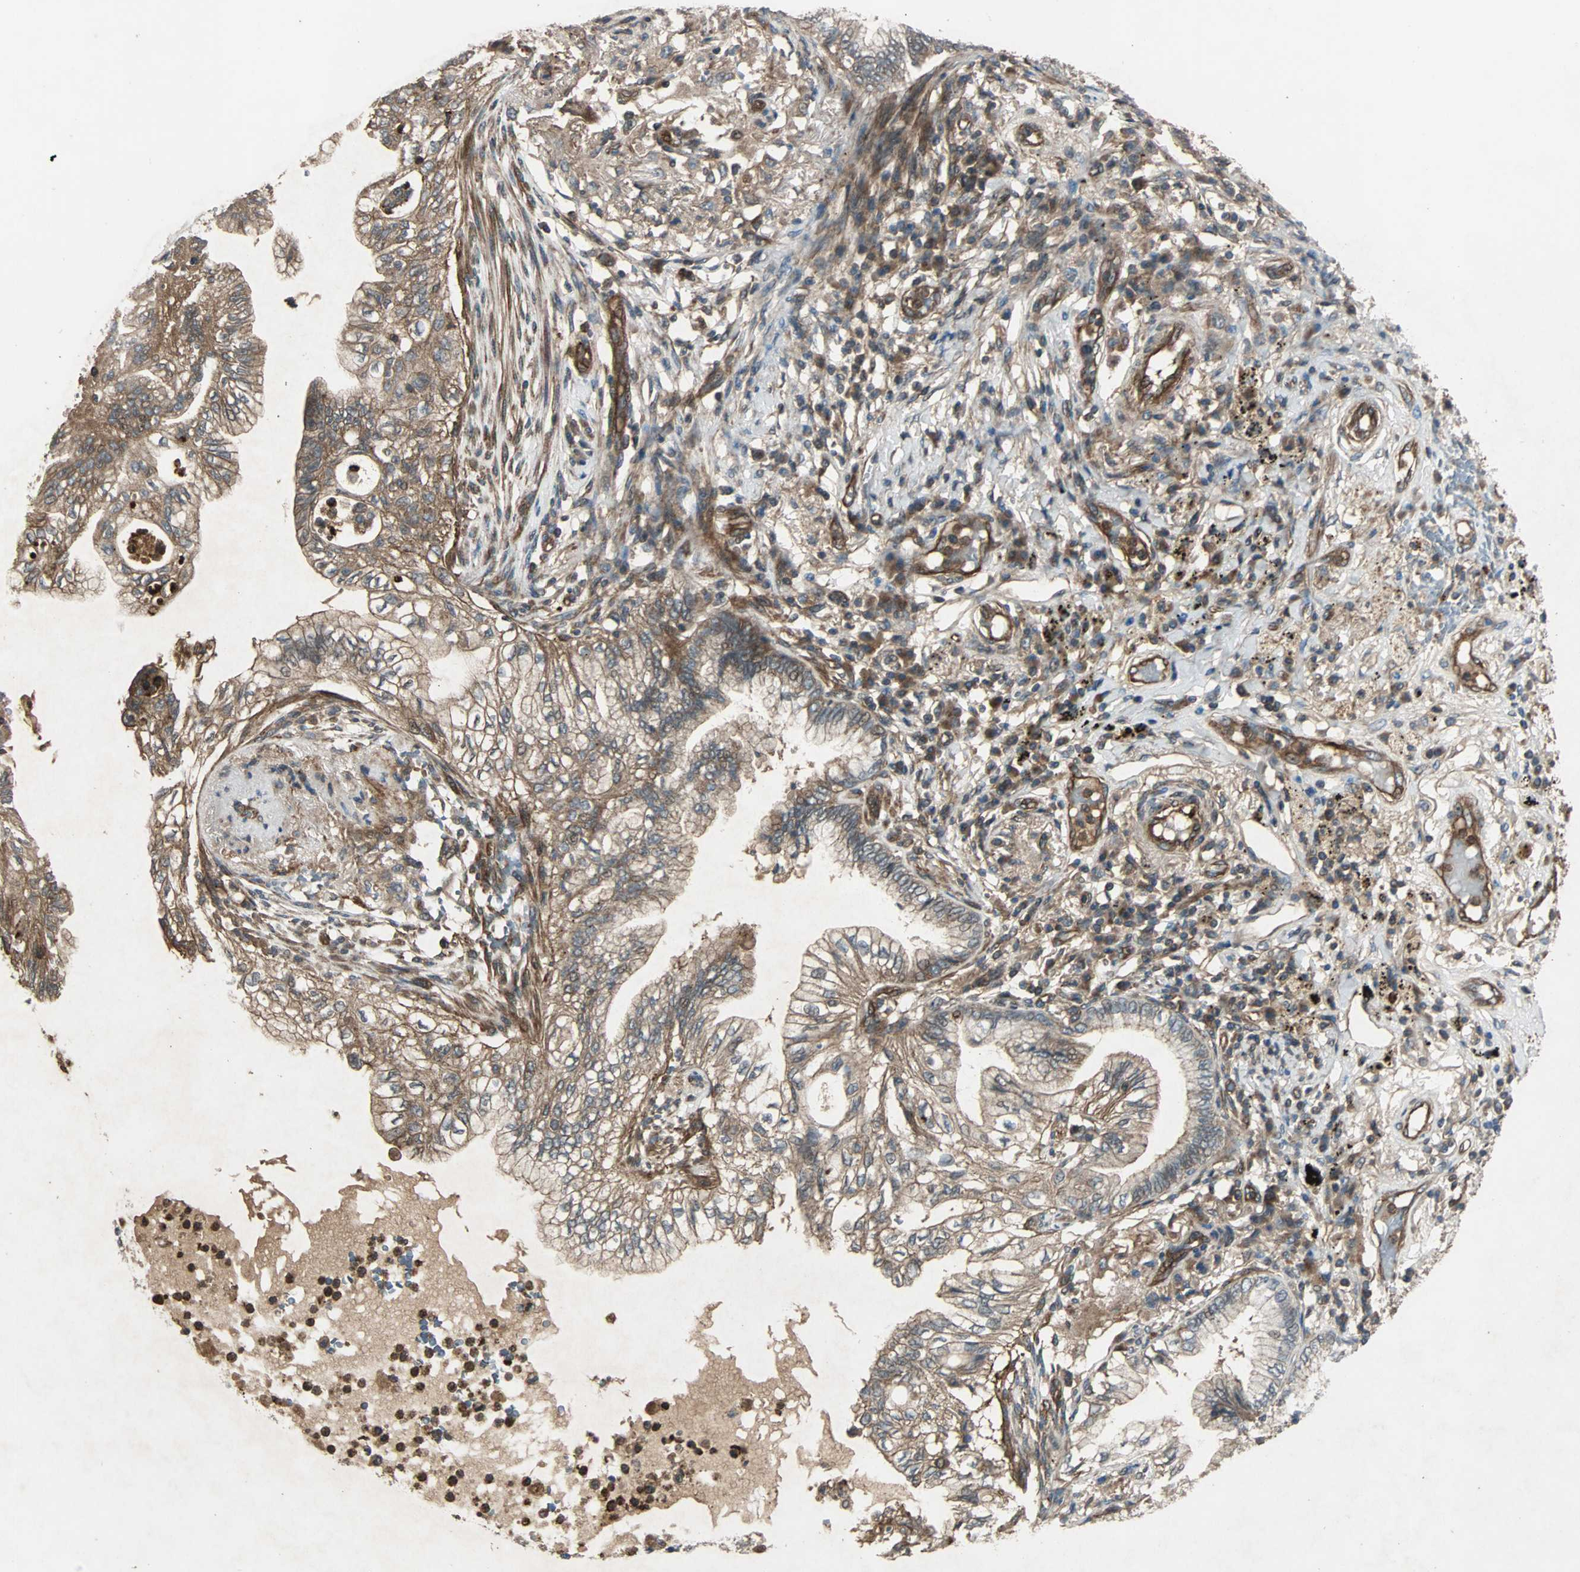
{"staining": {"intensity": "moderate", "quantity": ">75%", "location": "cytoplasmic/membranous"}, "tissue": "lung cancer", "cell_type": "Tumor cells", "image_type": "cancer", "snomed": [{"axis": "morphology", "description": "Normal tissue, NOS"}, {"axis": "morphology", "description": "Adenocarcinoma, NOS"}, {"axis": "topography", "description": "Bronchus"}, {"axis": "topography", "description": "Lung"}], "caption": "Protein staining of lung cancer (adenocarcinoma) tissue displays moderate cytoplasmic/membranous staining in approximately >75% of tumor cells.", "gene": "GCK", "patient": {"sex": "female", "age": 70}}